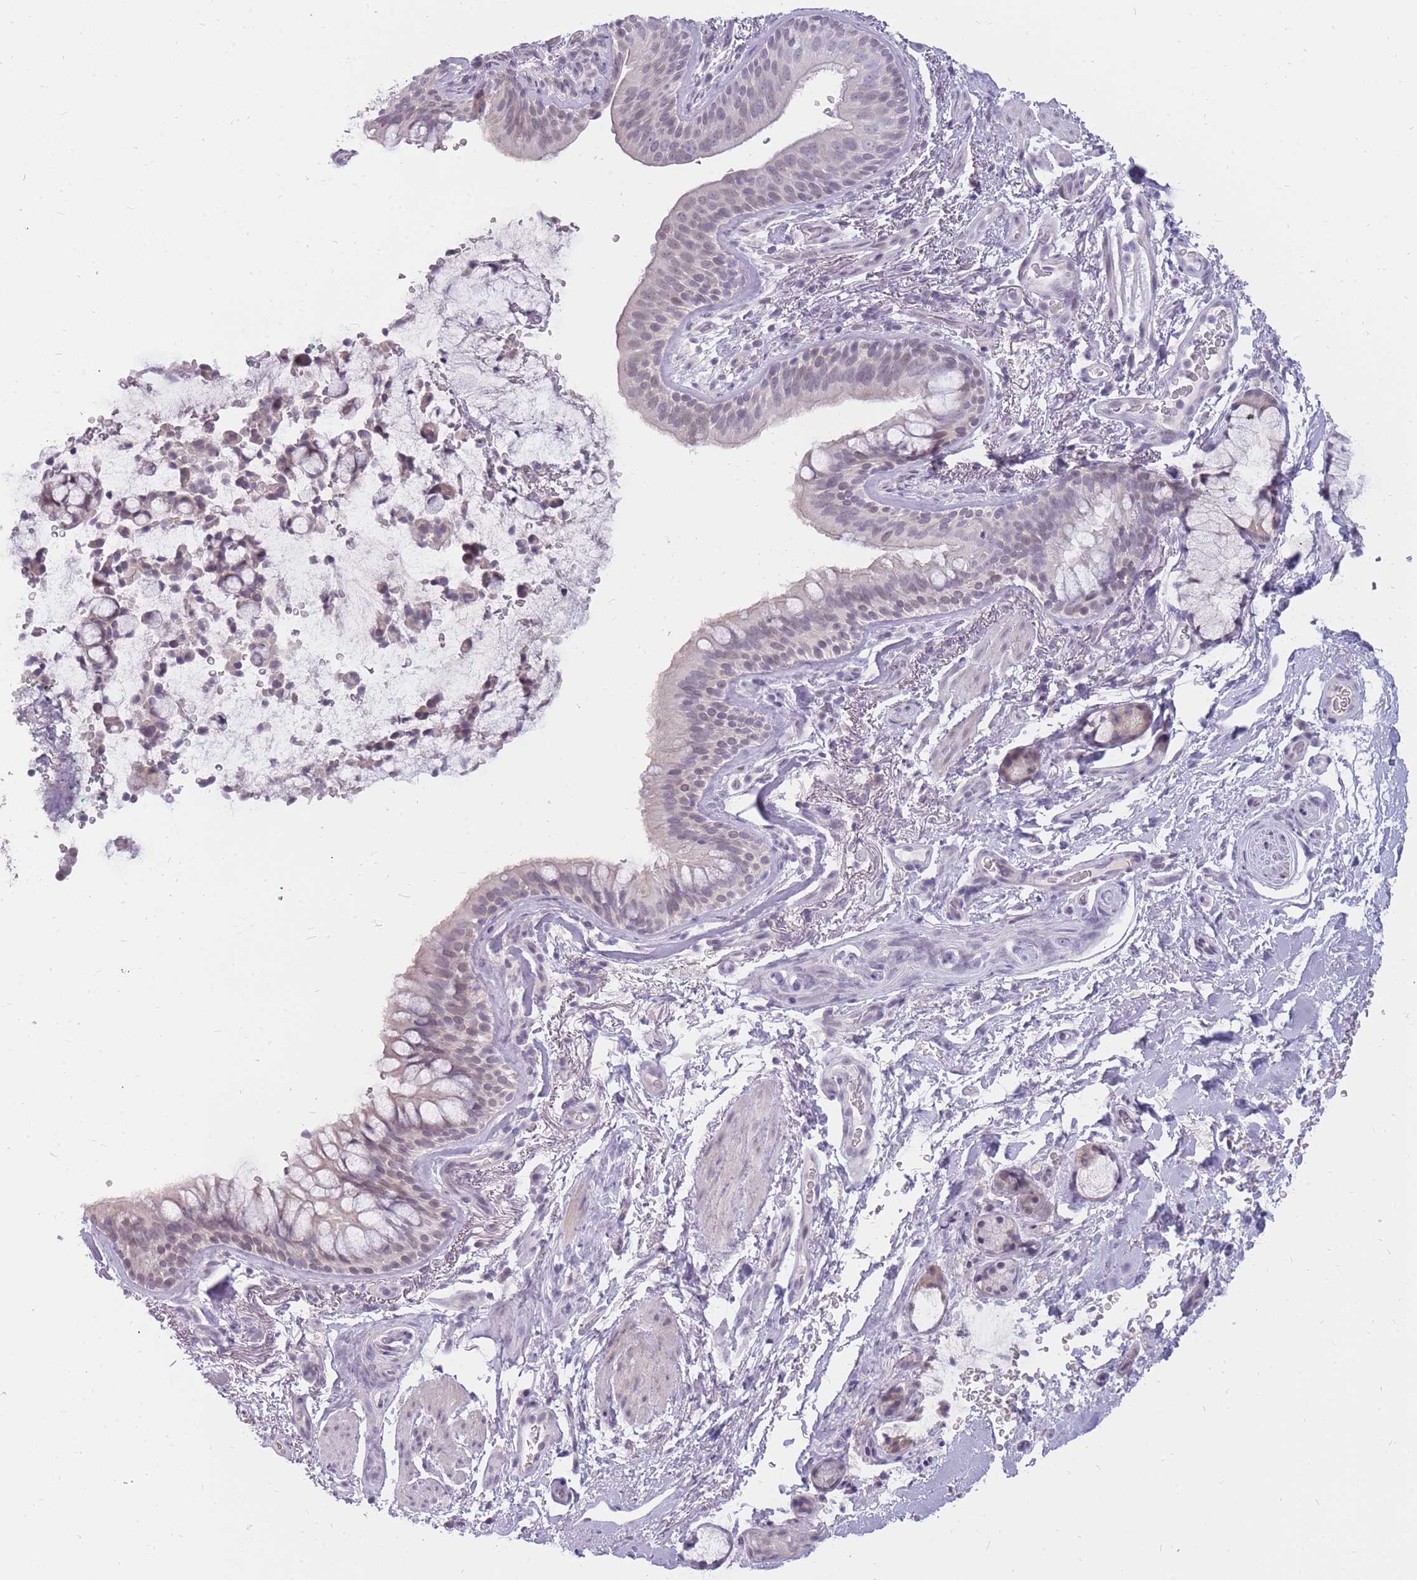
{"staining": {"intensity": "negative", "quantity": "none", "location": "none"}, "tissue": "adipose tissue", "cell_type": "Adipocytes", "image_type": "normal", "snomed": [{"axis": "morphology", "description": "Normal tissue, NOS"}, {"axis": "topography", "description": "Cartilage tissue"}, {"axis": "topography", "description": "Bronchus"}], "caption": "Photomicrograph shows no significant protein staining in adipocytes of unremarkable adipose tissue. The staining was performed using DAB (3,3'-diaminobenzidine) to visualize the protein expression in brown, while the nuclei were stained in blue with hematoxylin (Magnification: 20x).", "gene": "POM121C", "patient": {"sex": "female", "age": 72}}